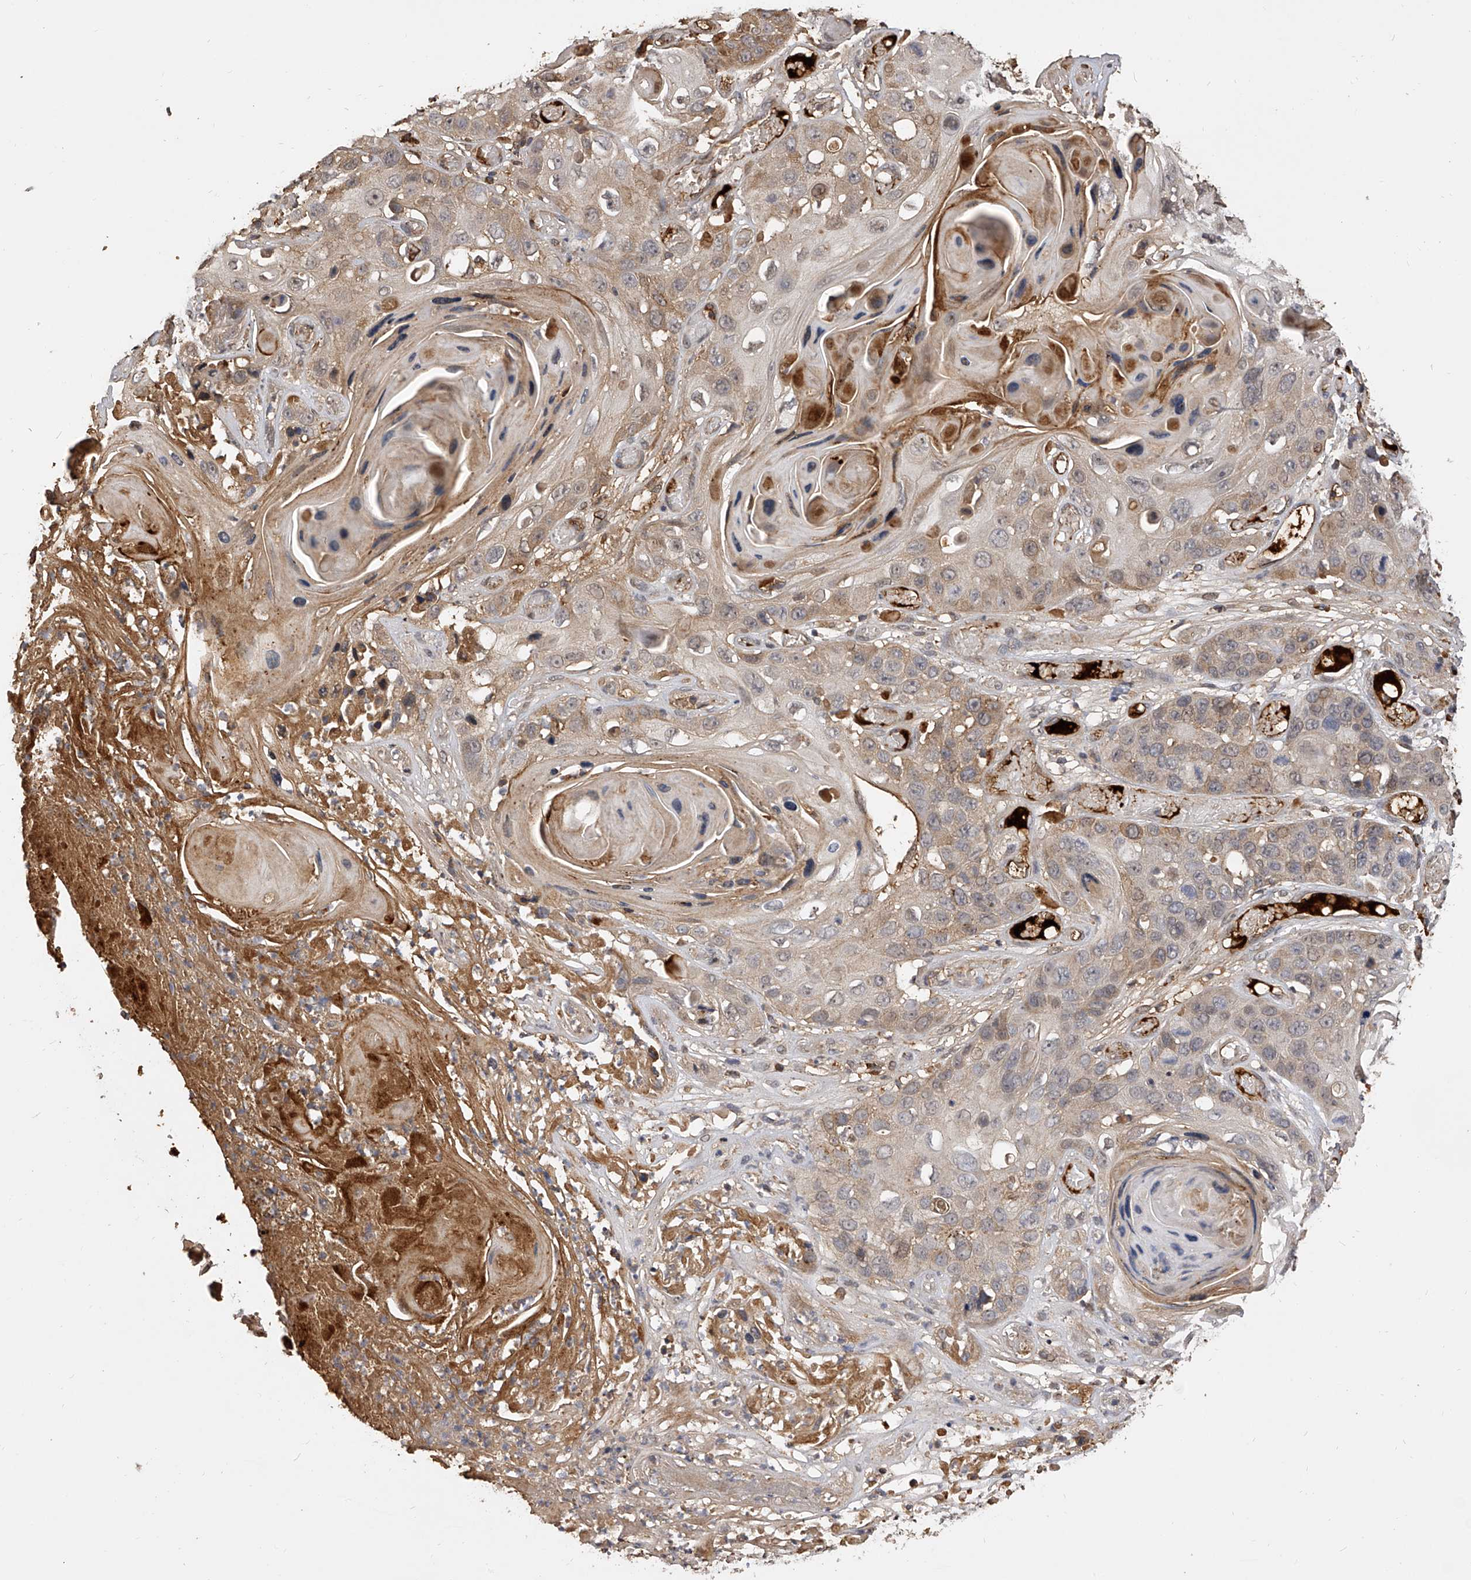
{"staining": {"intensity": "weak", "quantity": "25%-75%", "location": "cytoplasmic/membranous"}, "tissue": "skin cancer", "cell_type": "Tumor cells", "image_type": "cancer", "snomed": [{"axis": "morphology", "description": "Squamous cell carcinoma, NOS"}, {"axis": "topography", "description": "Skin"}], "caption": "Approximately 25%-75% of tumor cells in squamous cell carcinoma (skin) demonstrate weak cytoplasmic/membranous protein staining as visualized by brown immunohistochemical staining.", "gene": "CFAP410", "patient": {"sex": "male", "age": 55}}